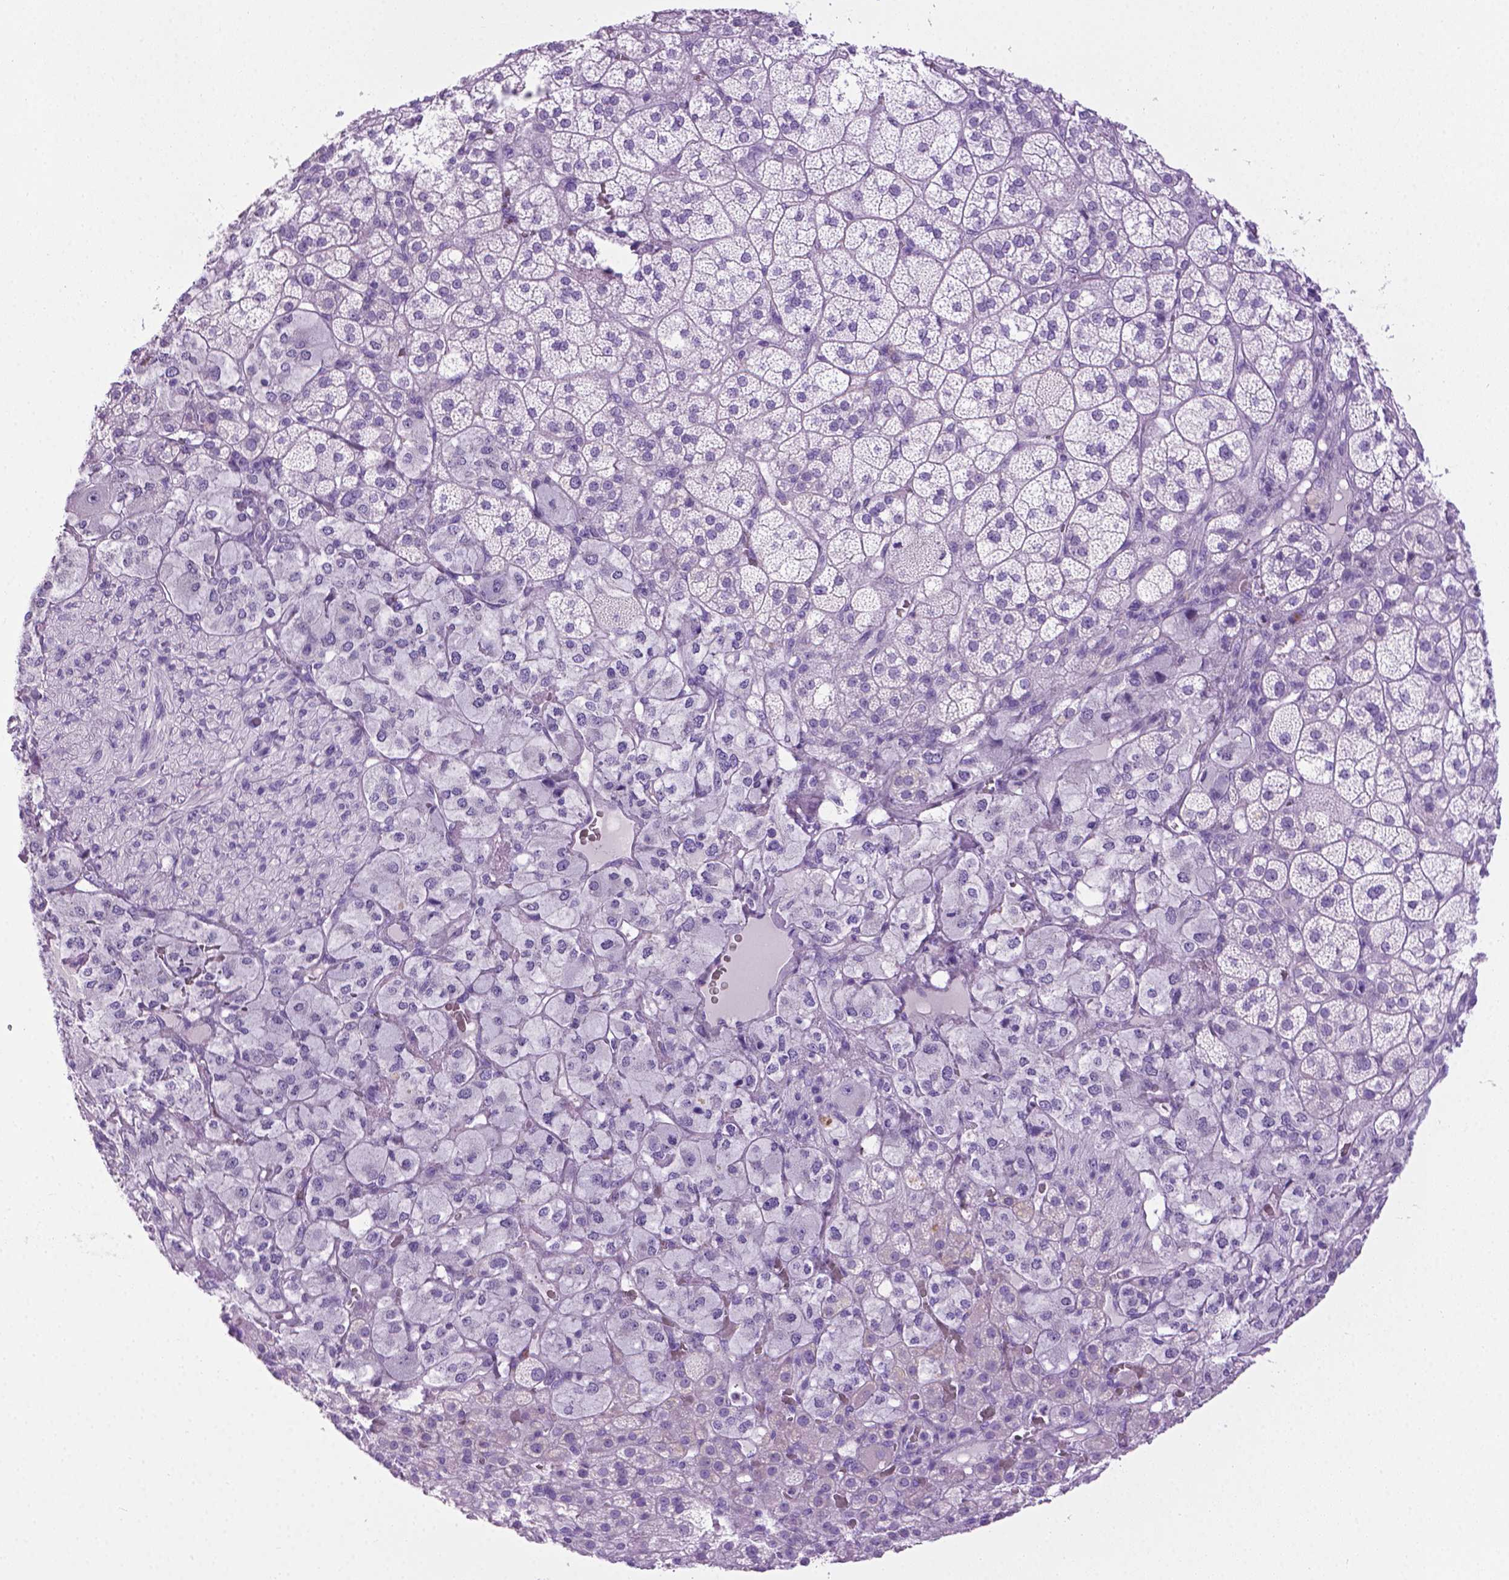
{"staining": {"intensity": "negative", "quantity": "none", "location": "none"}, "tissue": "adrenal gland", "cell_type": "Glandular cells", "image_type": "normal", "snomed": [{"axis": "morphology", "description": "Normal tissue, NOS"}, {"axis": "topography", "description": "Adrenal gland"}], "caption": "High power microscopy photomicrograph of an IHC micrograph of unremarkable adrenal gland, revealing no significant positivity in glandular cells. Nuclei are stained in blue.", "gene": "LELP1", "patient": {"sex": "female", "age": 60}}